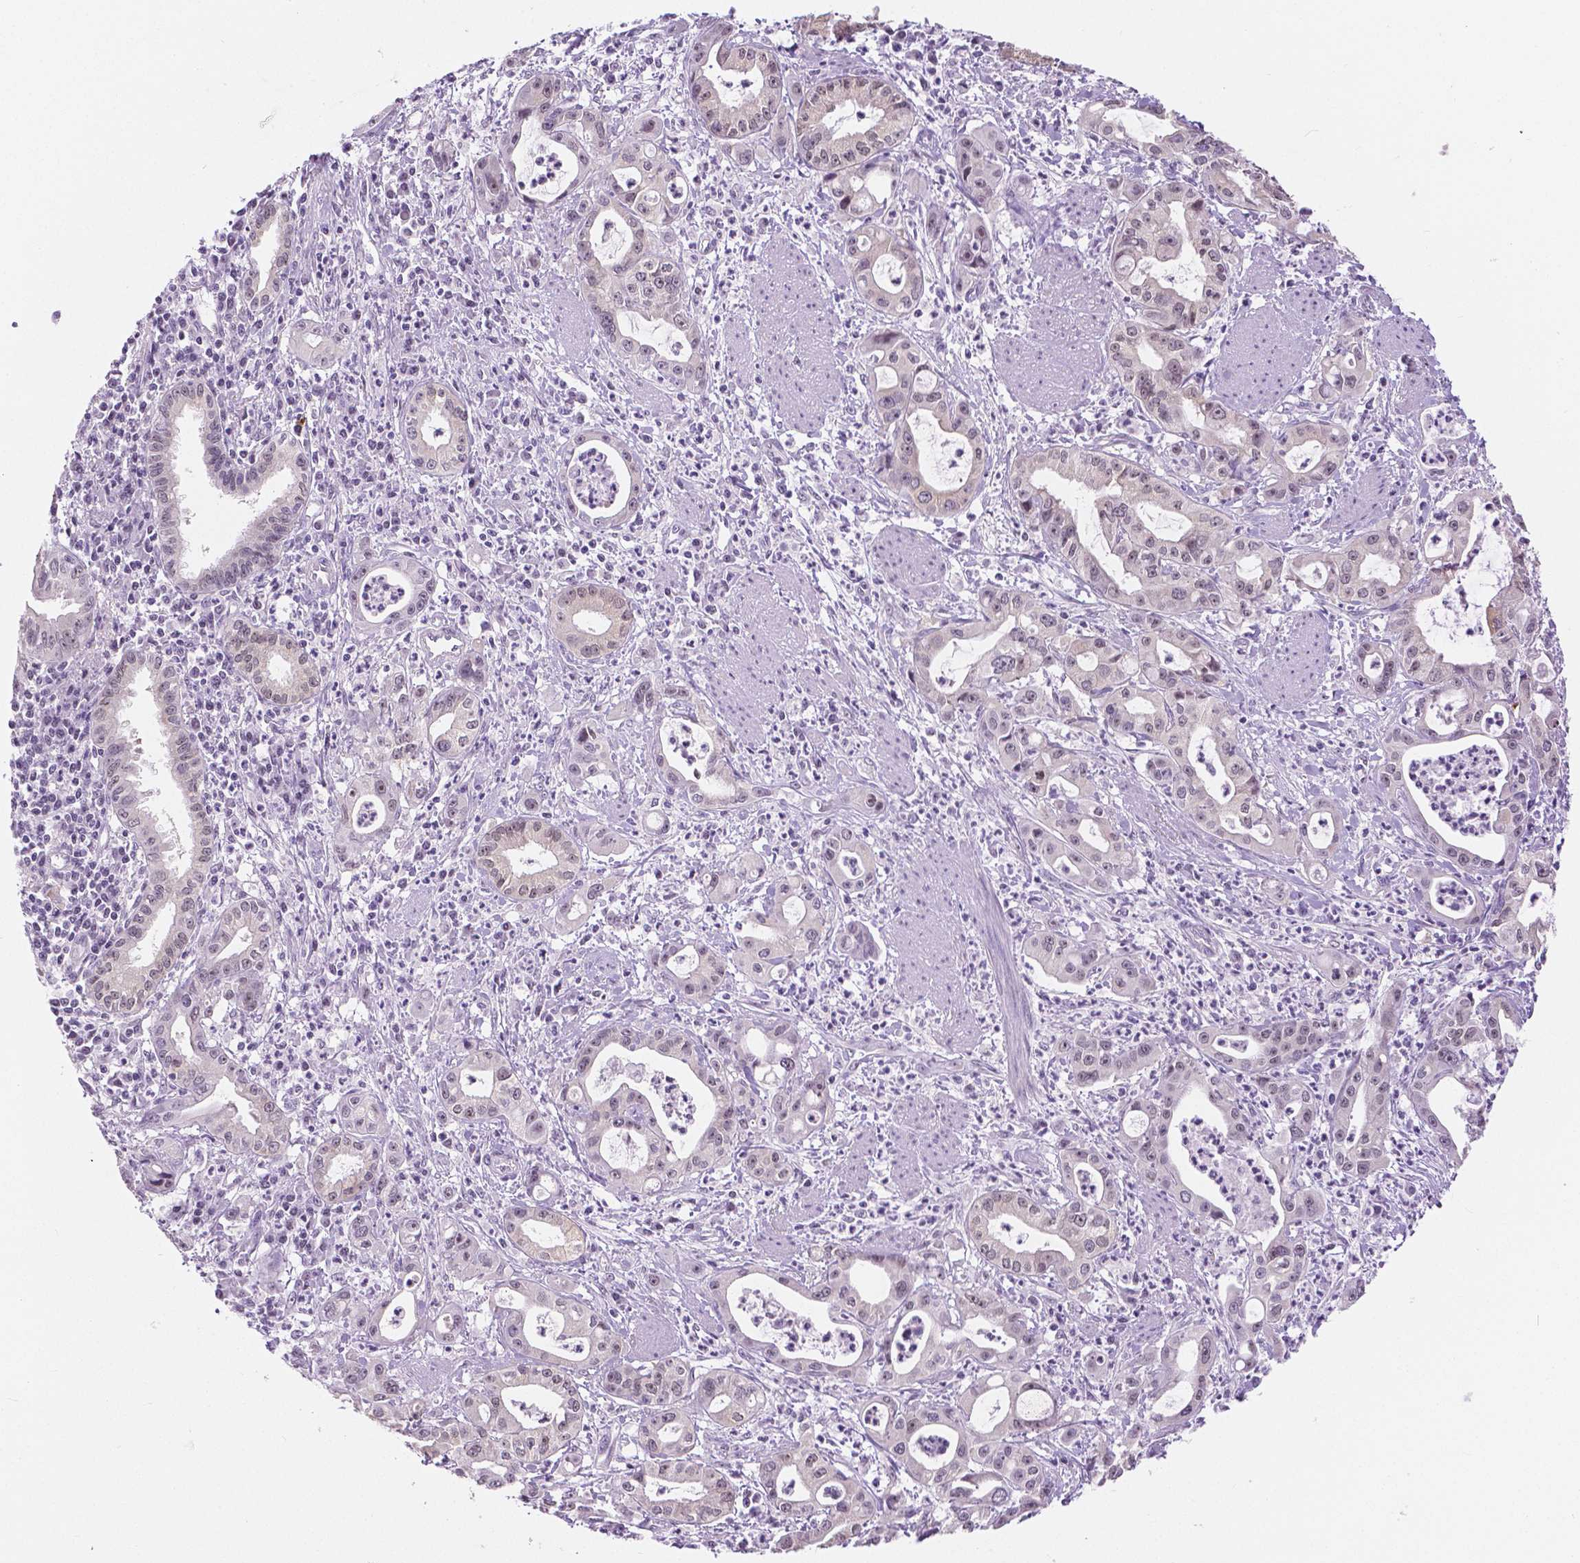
{"staining": {"intensity": "weak", "quantity": "<25%", "location": "nuclear"}, "tissue": "pancreatic cancer", "cell_type": "Tumor cells", "image_type": "cancer", "snomed": [{"axis": "morphology", "description": "Adenocarcinoma, NOS"}, {"axis": "topography", "description": "Pancreas"}], "caption": "A high-resolution photomicrograph shows IHC staining of pancreatic adenocarcinoma, which reveals no significant staining in tumor cells.", "gene": "NHP2", "patient": {"sex": "male", "age": 72}}